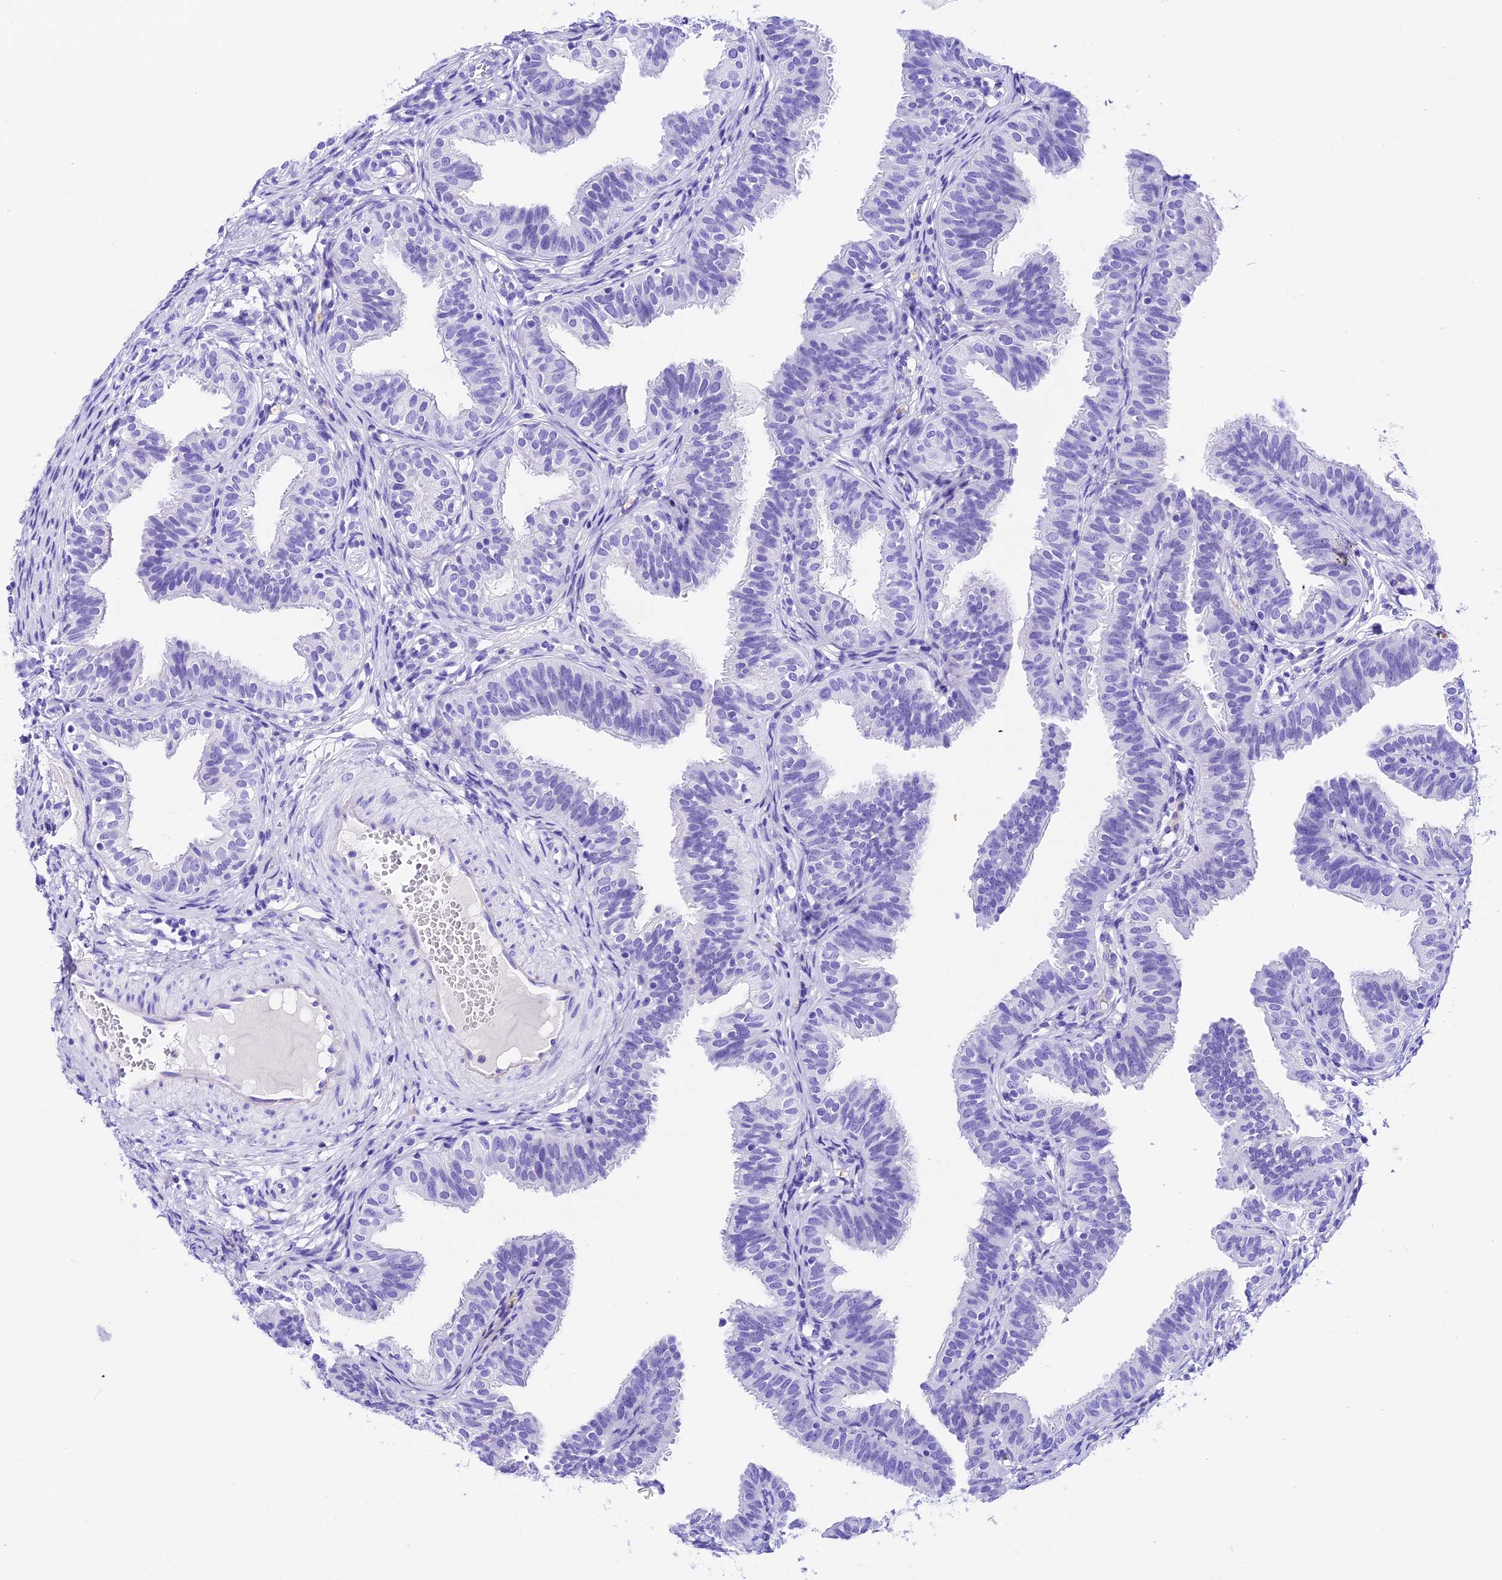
{"staining": {"intensity": "negative", "quantity": "none", "location": "none"}, "tissue": "fallopian tube", "cell_type": "Glandular cells", "image_type": "normal", "snomed": [{"axis": "morphology", "description": "Normal tissue, NOS"}, {"axis": "topography", "description": "Fallopian tube"}], "caption": "Immunohistochemical staining of benign fallopian tube displays no significant staining in glandular cells.", "gene": "PSG11", "patient": {"sex": "female", "age": 35}}